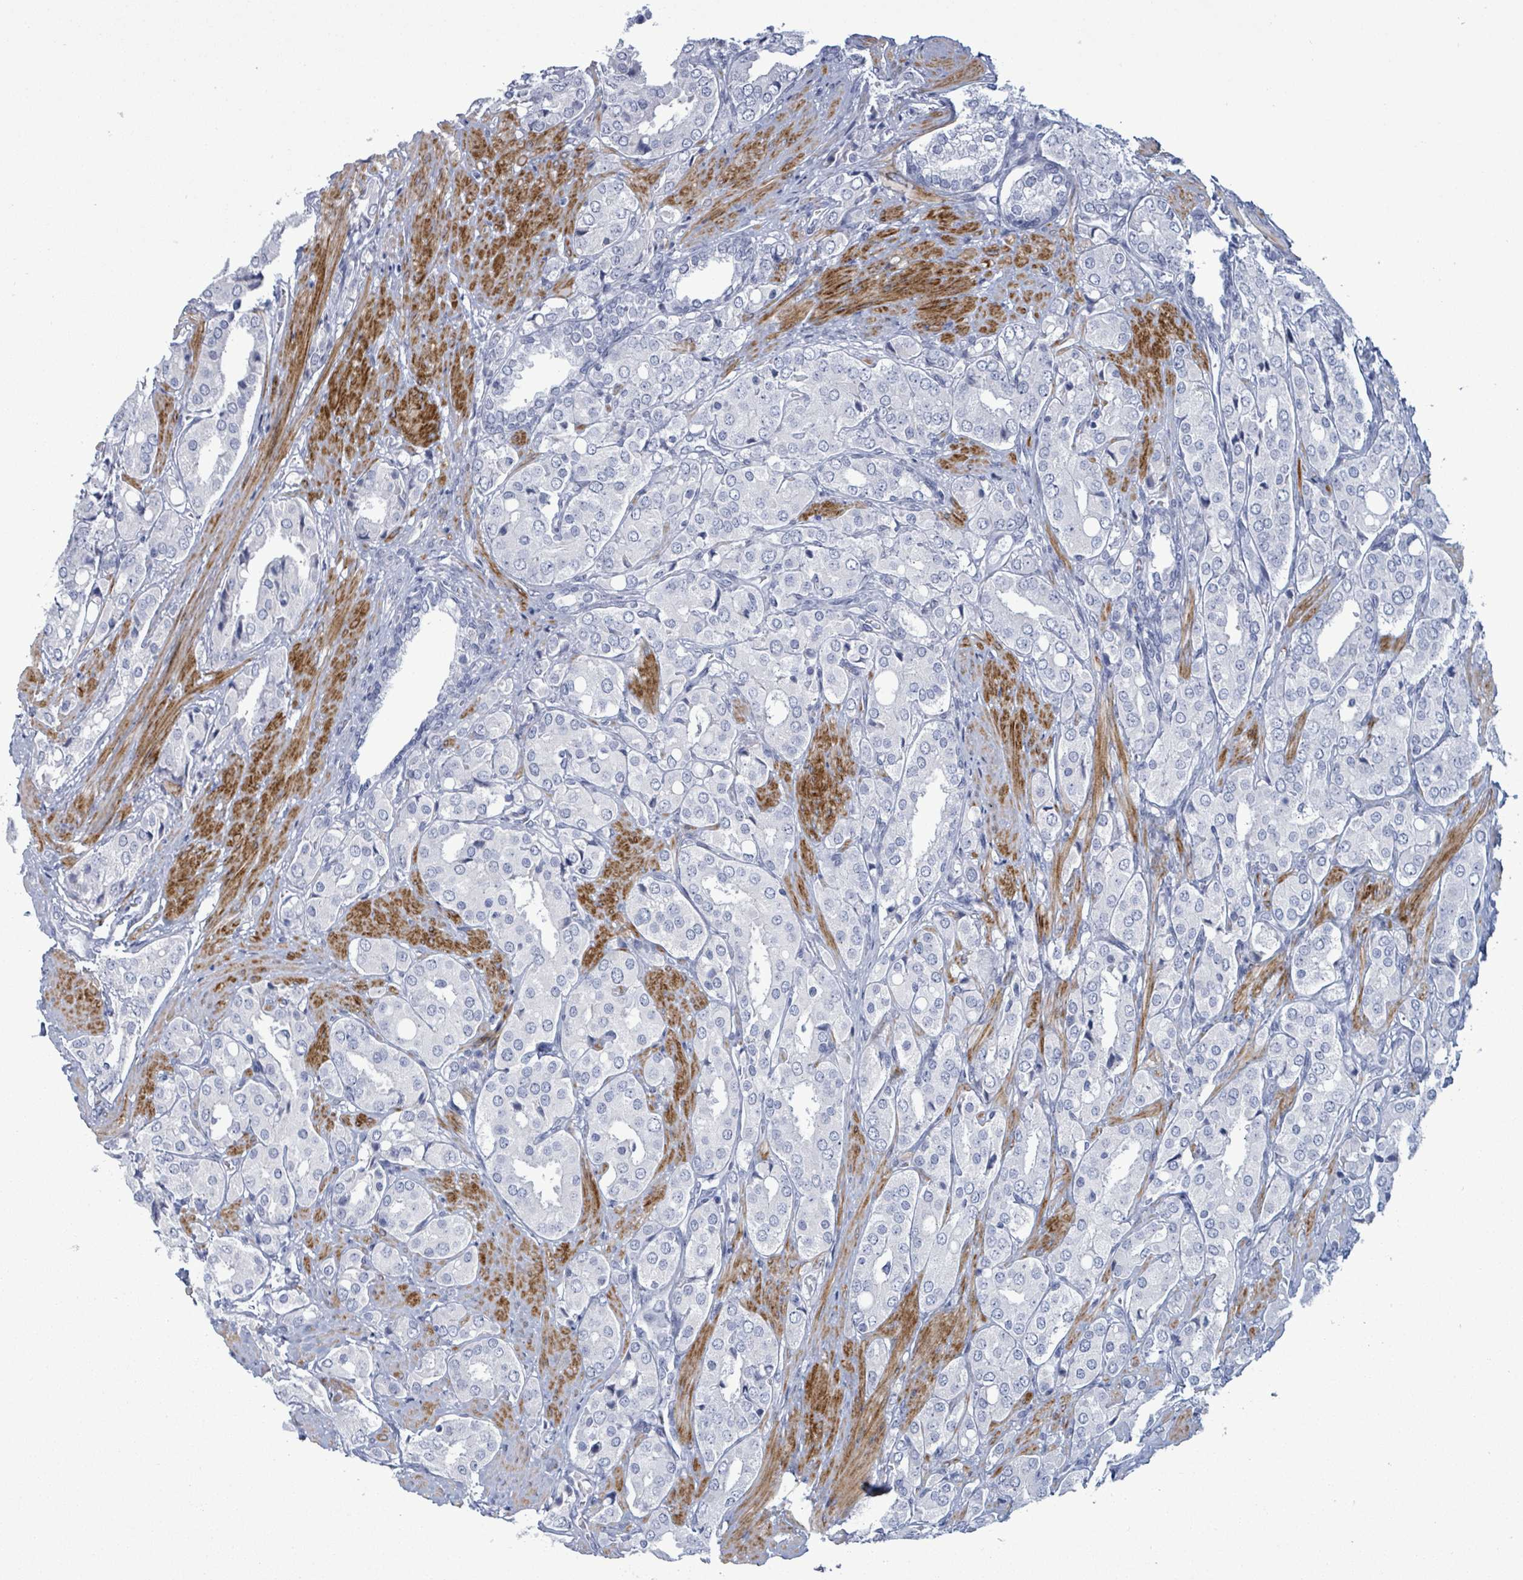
{"staining": {"intensity": "negative", "quantity": "none", "location": "none"}, "tissue": "prostate cancer", "cell_type": "Tumor cells", "image_type": "cancer", "snomed": [{"axis": "morphology", "description": "Adenocarcinoma, High grade"}, {"axis": "topography", "description": "Prostate"}], "caption": "A photomicrograph of human prostate adenocarcinoma (high-grade) is negative for staining in tumor cells.", "gene": "ZNF771", "patient": {"sex": "male", "age": 71}}